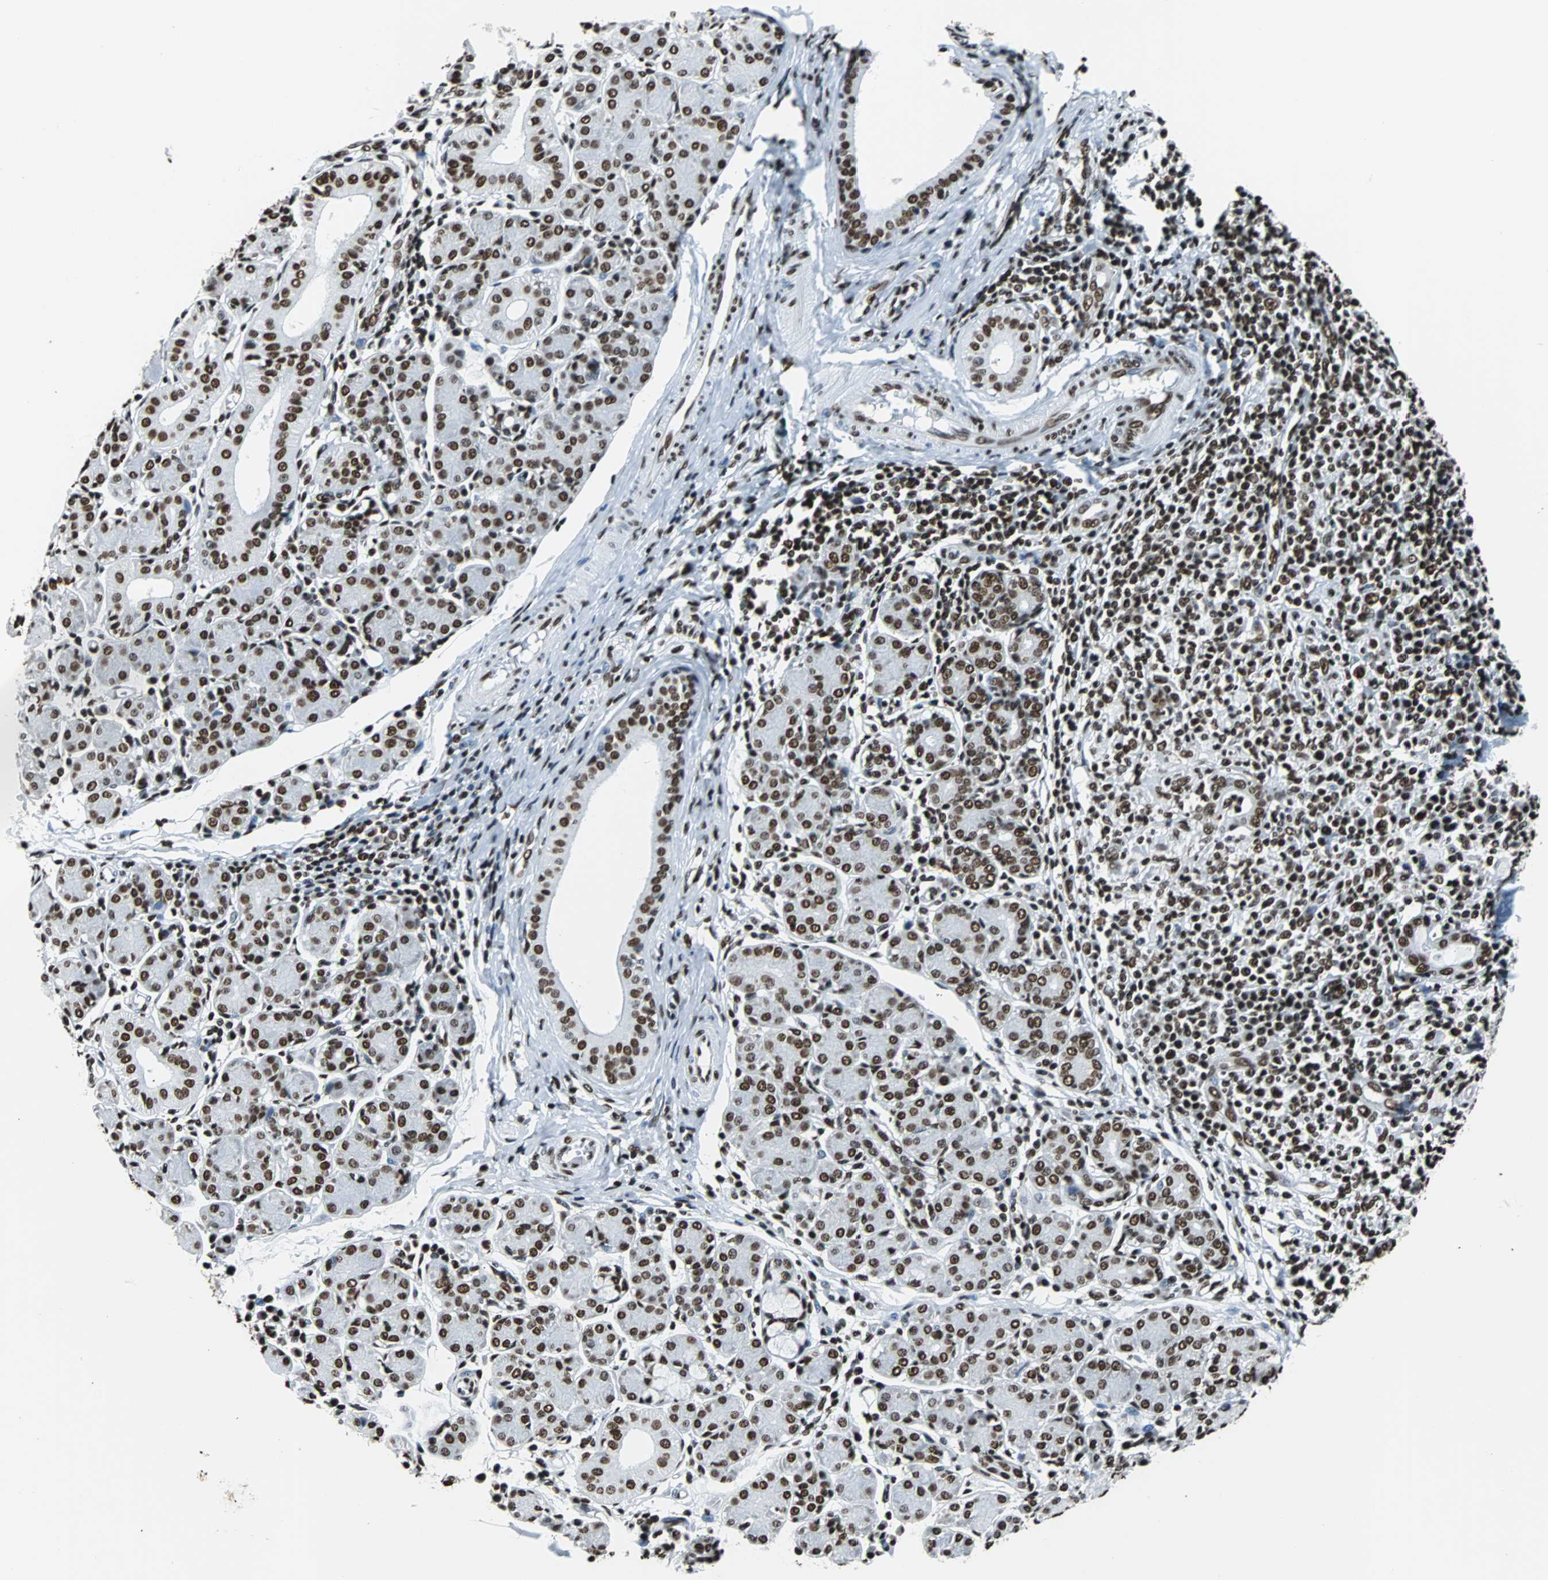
{"staining": {"intensity": "strong", "quantity": ">75%", "location": "nuclear"}, "tissue": "salivary gland", "cell_type": "Glandular cells", "image_type": "normal", "snomed": [{"axis": "morphology", "description": "Normal tissue, NOS"}, {"axis": "morphology", "description": "Inflammation, NOS"}, {"axis": "topography", "description": "Lymph node"}, {"axis": "topography", "description": "Salivary gland"}], "caption": "Immunohistochemistry staining of benign salivary gland, which shows high levels of strong nuclear positivity in approximately >75% of glandular cells indicating strong nuclear protein staining. The staining was performed using DAB (3,3'-diaminobenzidine) (brown) for protein detection and nuclei were counterstained in hematoxylin (blue).", "gene": "FUBP1", "patient": {"sex": "male", "age": 3}}